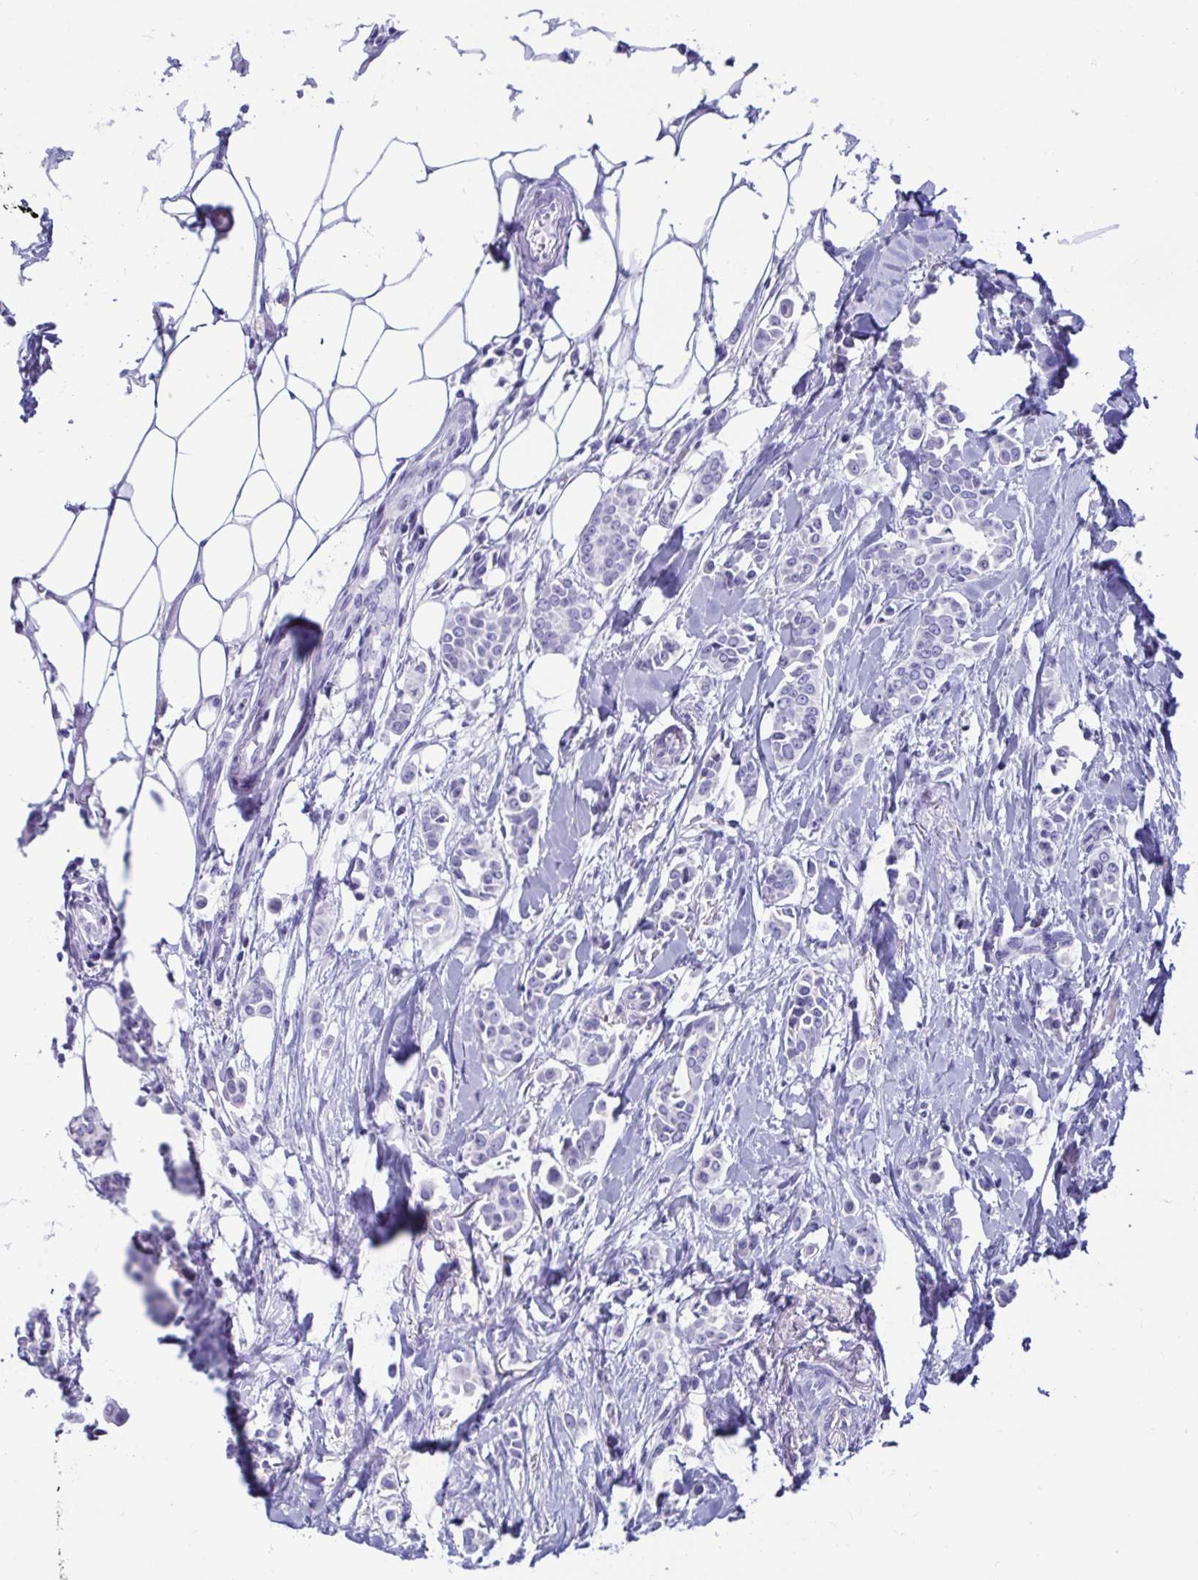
{"staining": {"intensity": "negative", "quantity": "none", "location": "none"}, "tissue": "breast cancer", "cell_type": "Tumor cells", "image_type": "cancer", "snomed": [{"axis": "morphology", "description": "Duct carcinoma"}, {"axis": "topography", "description": "Breast"}], "caption": "Tumor cells are negative for protein expression in human breast infiltrating ductal carcinoma. (Brightfield microscopy of DAB (3,3'-diaminobenzidine) immunohistochemistry at high magnification).", "gene": "ZPBP2", "patient": {"sex": "female", "age": 64}}